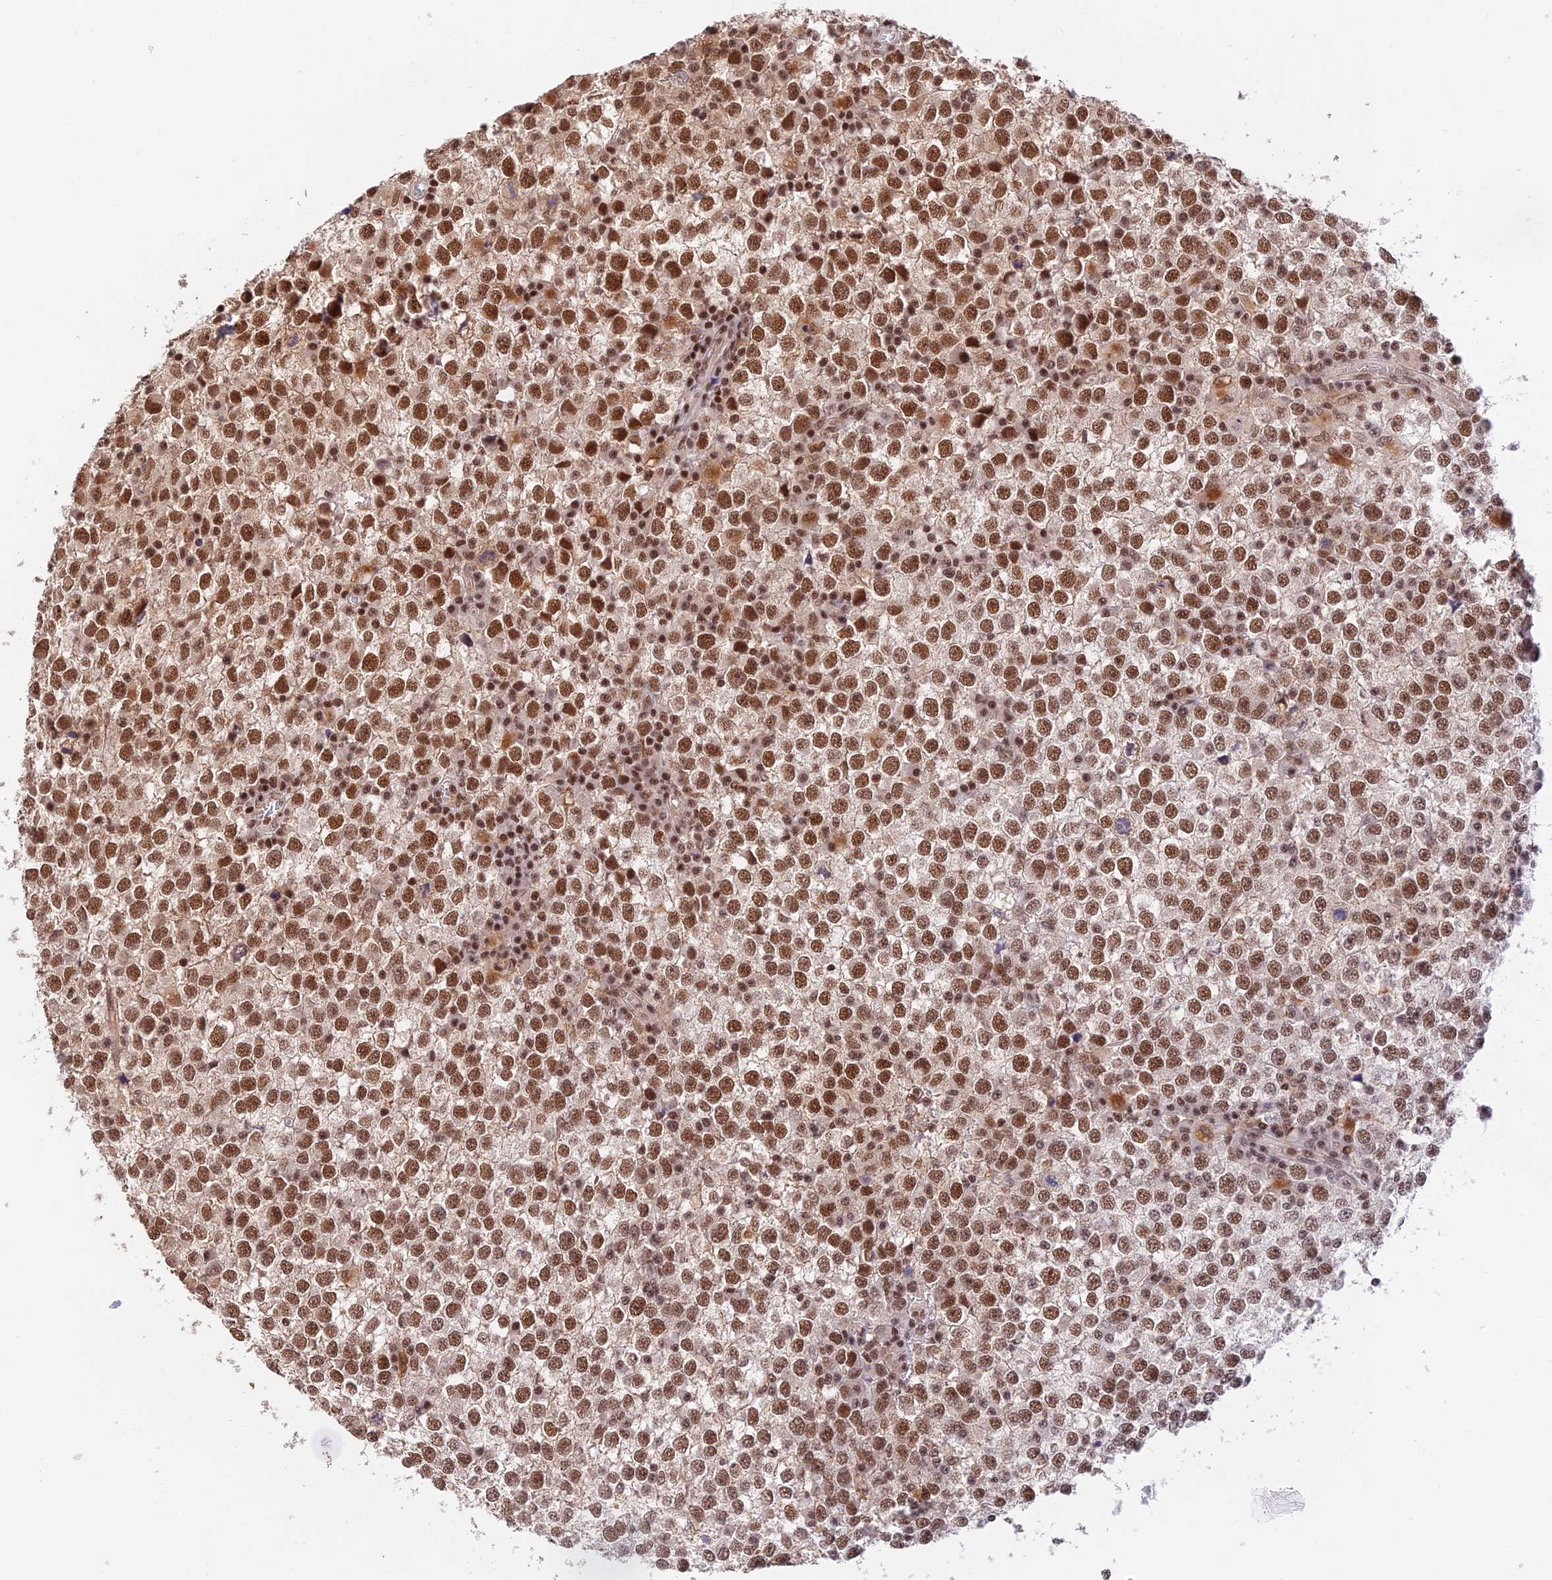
{"staining": {"intensity": "moderate", "quantity": ">75%", "location": "nuclear"}, "tissue": "testis cancer", "cell_type": "Tumor cells", "image_type": "cancer", "snomed": [{"axis": "morphology", "description": "Seminoma, NOS"}, {"axis": "topography", "description": "Testis"}], "caption": "Approximately >75% of tumor cells in human testis cancer (seminoma) reveal moderate nuclear protein expression as visualized by brown immunohistochemical staining.", "gene": "THAP11", "patient": {"sex": "male", "age": 65}}